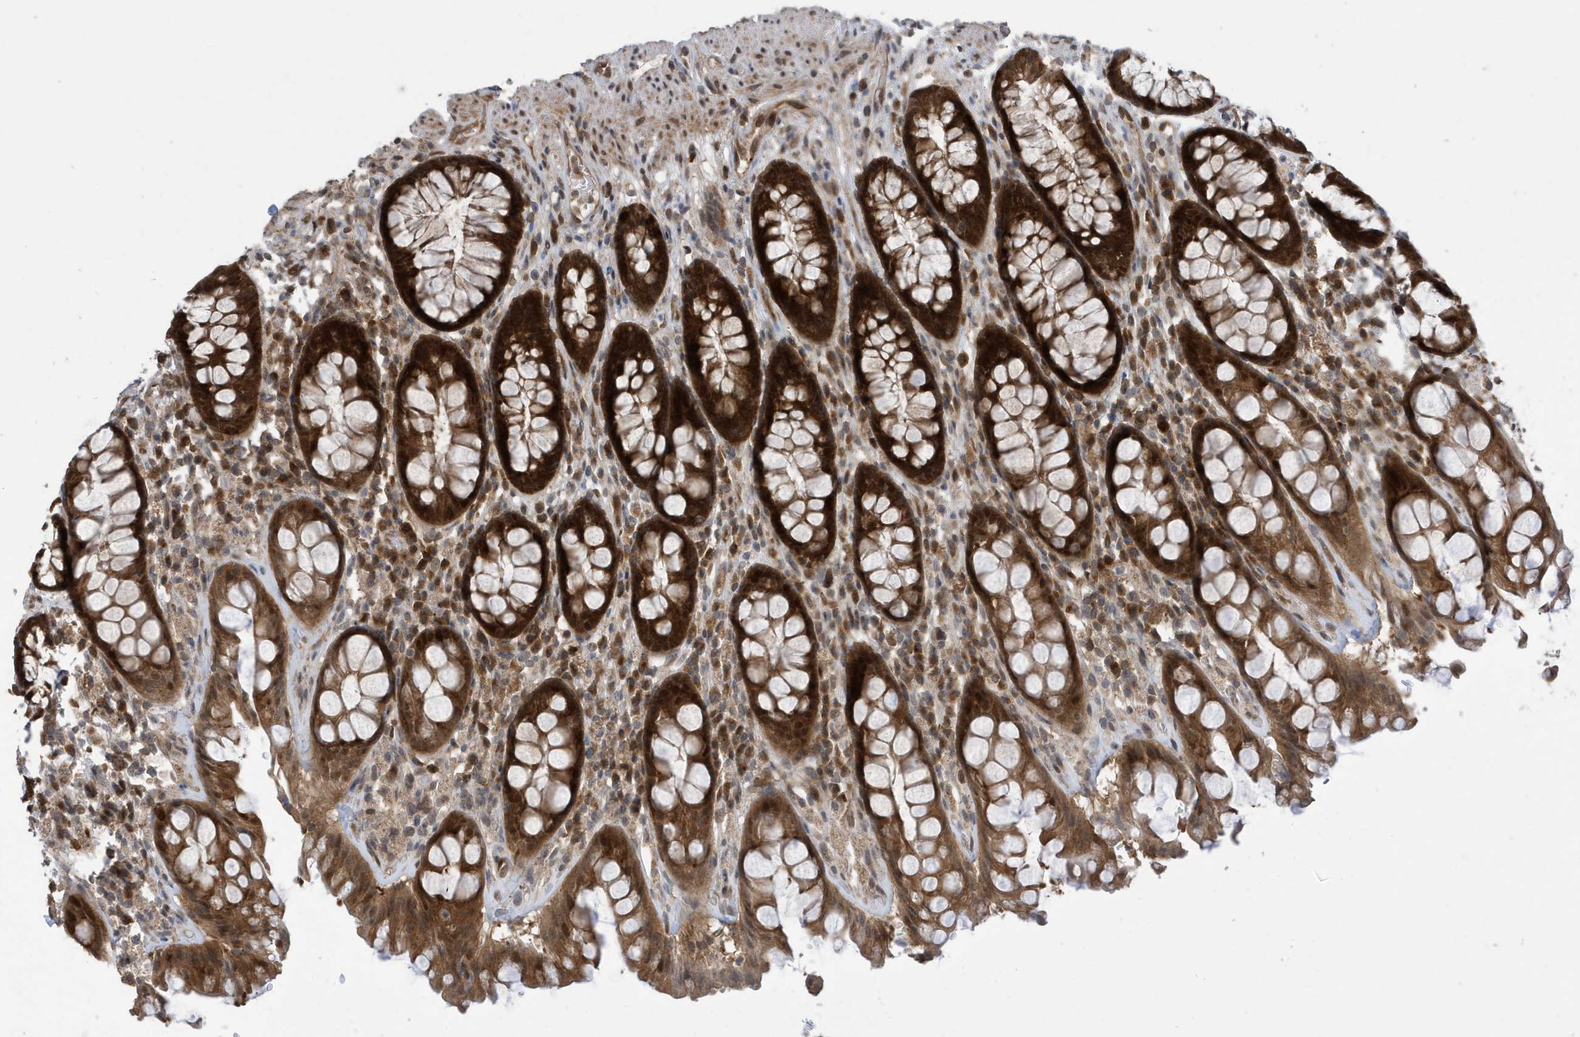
{"staining": {"intensity": "strong", "quantity": ">75%", "location": "cytoplasmic/membranous,nuclear"}, "tissue": "rectum", "cell_type": "Glandular cells", "image_type": "normal", "snomed": [{"axis": "morphology", "description": "Normal tissue, NOS"}, {"axis": "topography", "description": "Rectum"}], "caption": "Immunohistochemistry (IHC) image of unremarkable rectum: rectum stained using IHC reveals high levels of strong protein expression localized specifically in the cytoplasmic/membranous,nuclear of glandular cells, appearing as a cytoplasmic/membranous,nuclear brown color.", "gene": "UBQLN1", "patient": {"sex": "male", "age": 64}}